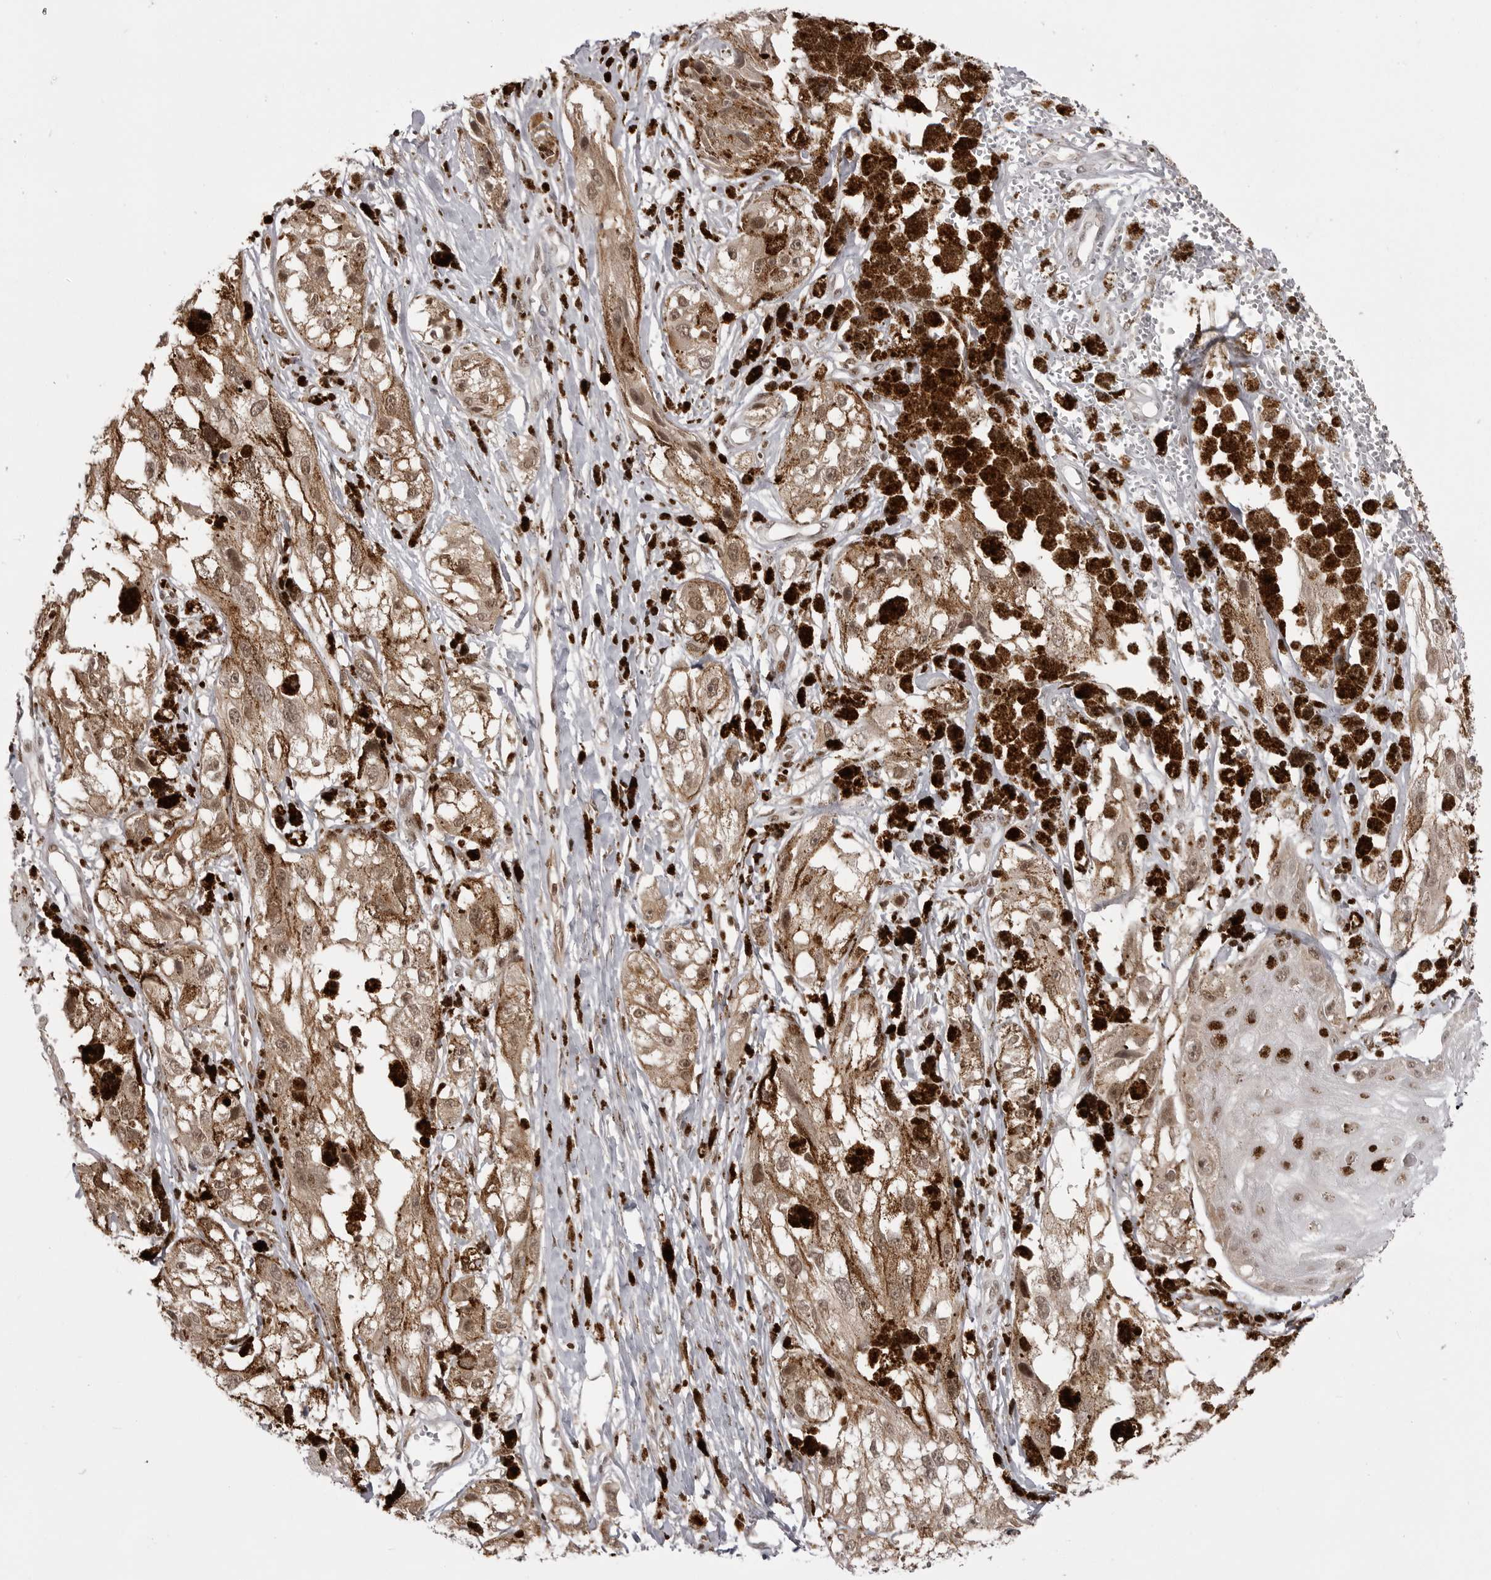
{"staining": {"intensity": "moderate", "quantity": ">75%", "location": "cytoplasmic/membranous,nuclear"}, "tissue": "melanoma", "cell_type": "Tumor cells", "image_type": "cancer", "snomed": [{"axis": "morphology", "description": "Malignant melanoma, NOS"}, {"axis": "topography", "description": "Skin"}], "caption": "DAB (3,3'-diaminobenzidine) immunohistochemical staining of human melanoma shows moderate cytoplasmic/membranous and nuclear protein positivity in approximately >75% of tumor cells.", "gene": "PTK2B", "patient": {"sex": "male", "age": 88}}